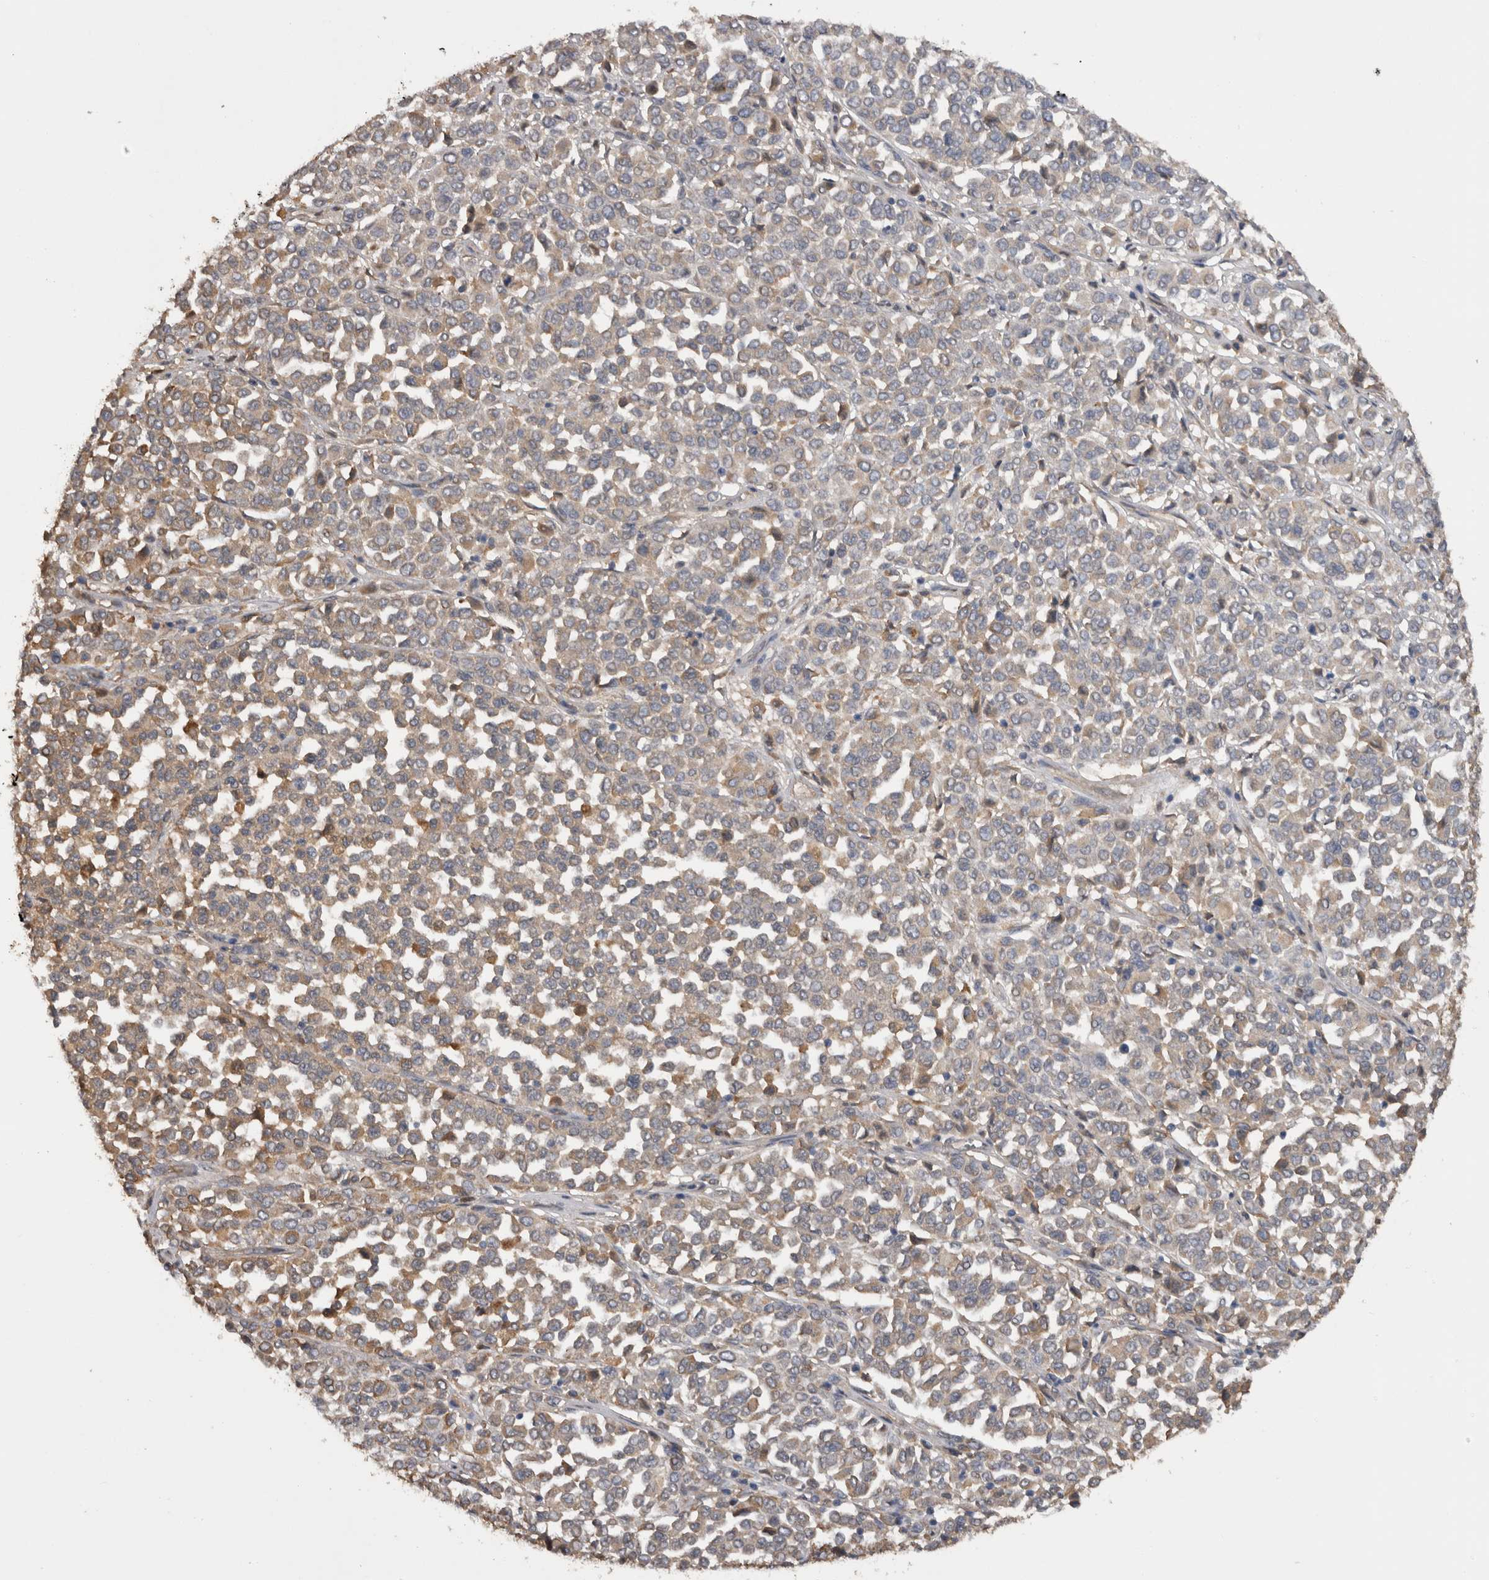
{"staining": {"intensity": "weak", "quantity": "25%-75%", "location": "cytoplasmic/membranous"}, "tissue": "melanoma", "cell_type": "Tumor cells", "image_type": "cancer", "snomed": [{"axis": "morphology", "description": "Malignant melanoma, Metastatic site"}, {"axis": "topography", "description": "Pancreas"}], "caption": "IHC of human malignant melanoma (metastatic site) displays low levels of weak cytoplasmic/membranous staining in about 25%-75% of tumor cells.", "gene": "TMED7", "patient": {"sex": "female", "age": 30}}